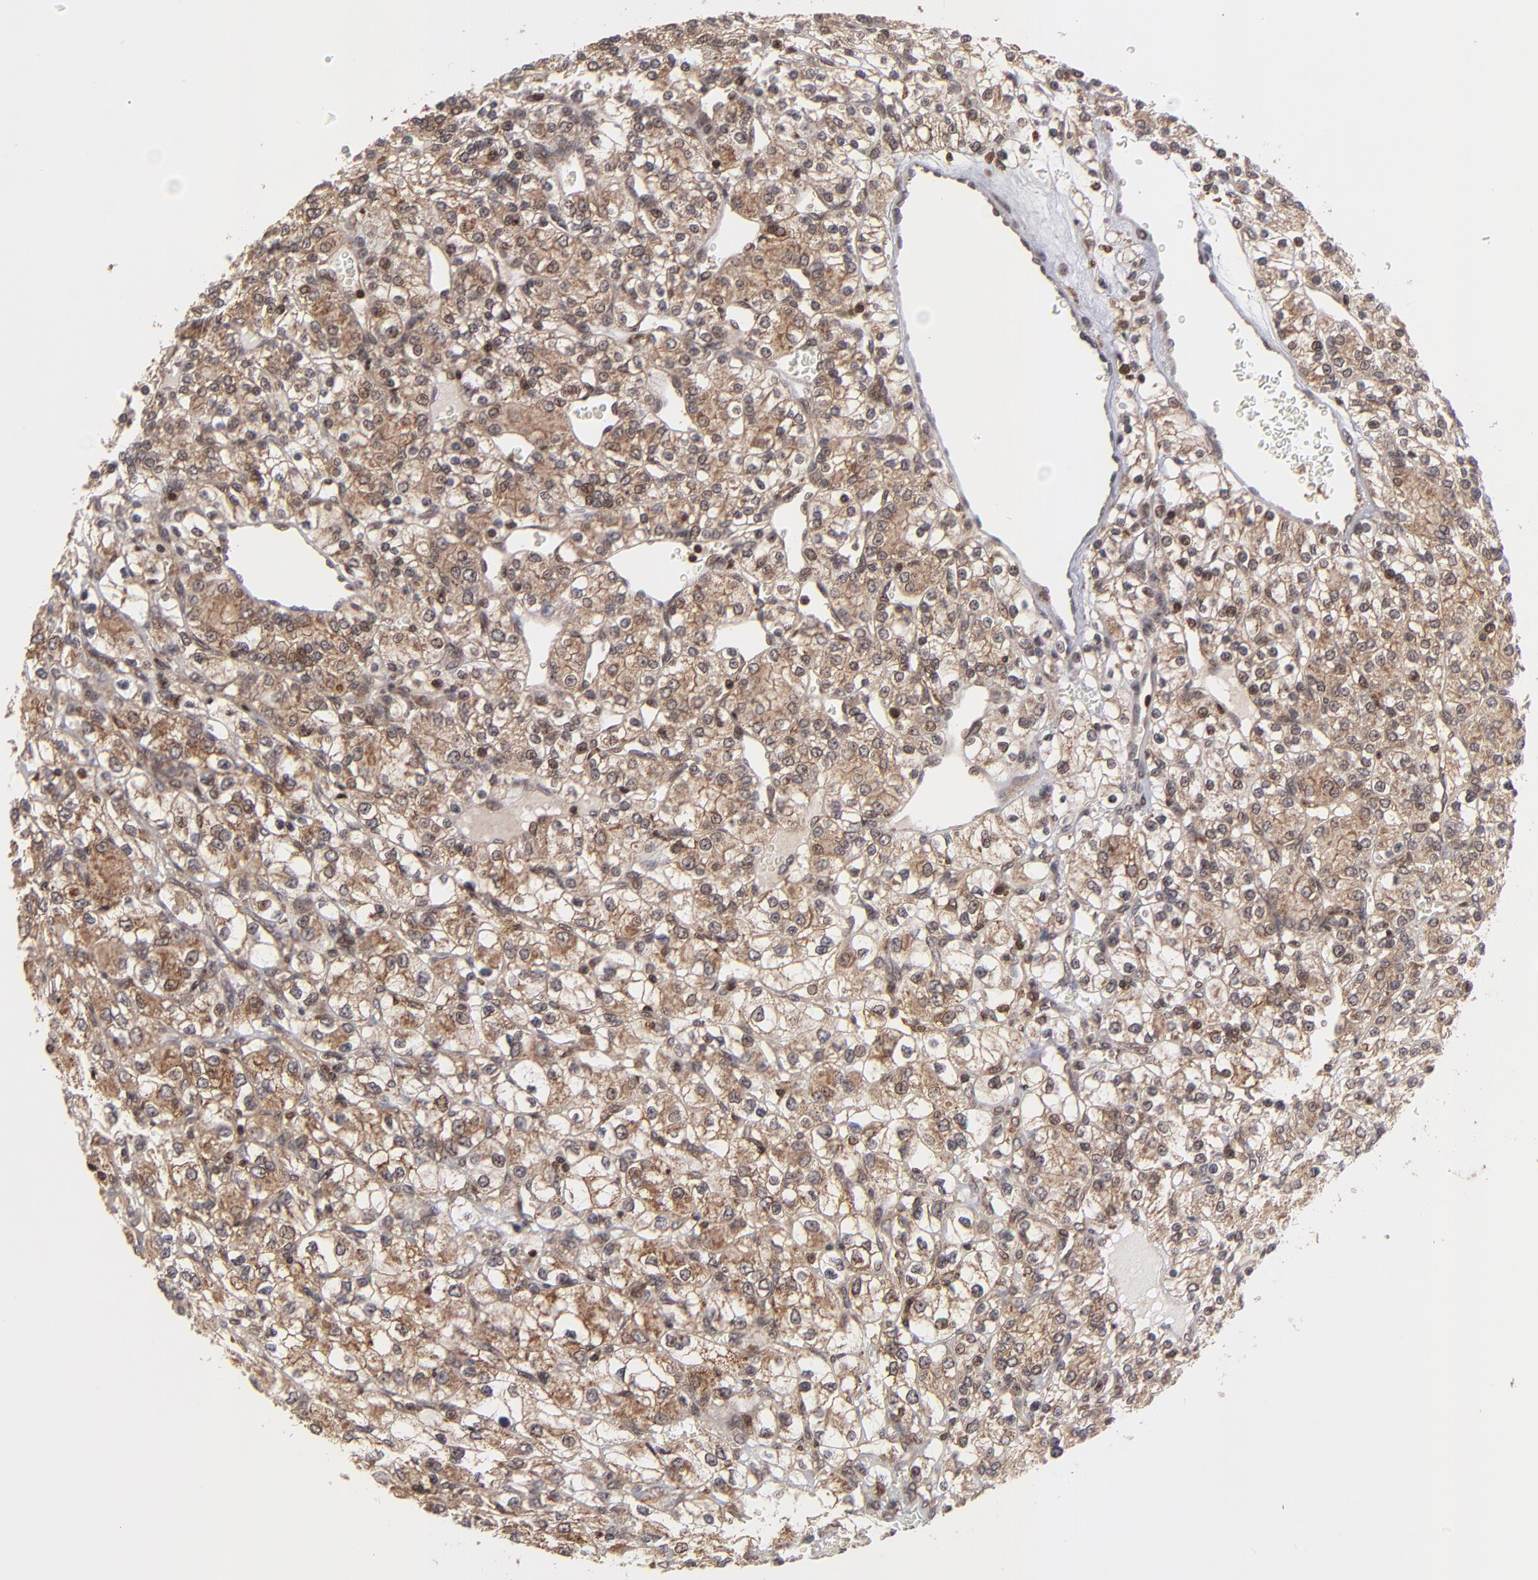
{"staining": {"intensity": "moderate", "quantity": ">75%", "location": "cytoplasmic/membranous,nuclear"}, "tissue": "renal cancer", "cell_type": "Tumor cells", "image_type": "cancer", "snomed": [{"axis": "morphology", "description": "Adenocarcinoma, NOS"}, {"axis": "topography", "description": "Kidney"}], "caption": "The histopathology image shows immunohistochemical staining of renal cancer. There is moderate cytoplasmic/membranous and nuclear positivity is present in approximately >75% of tumor cells.", "gene": "RGS6", "patient": {"sex": "female", "age": 62}}